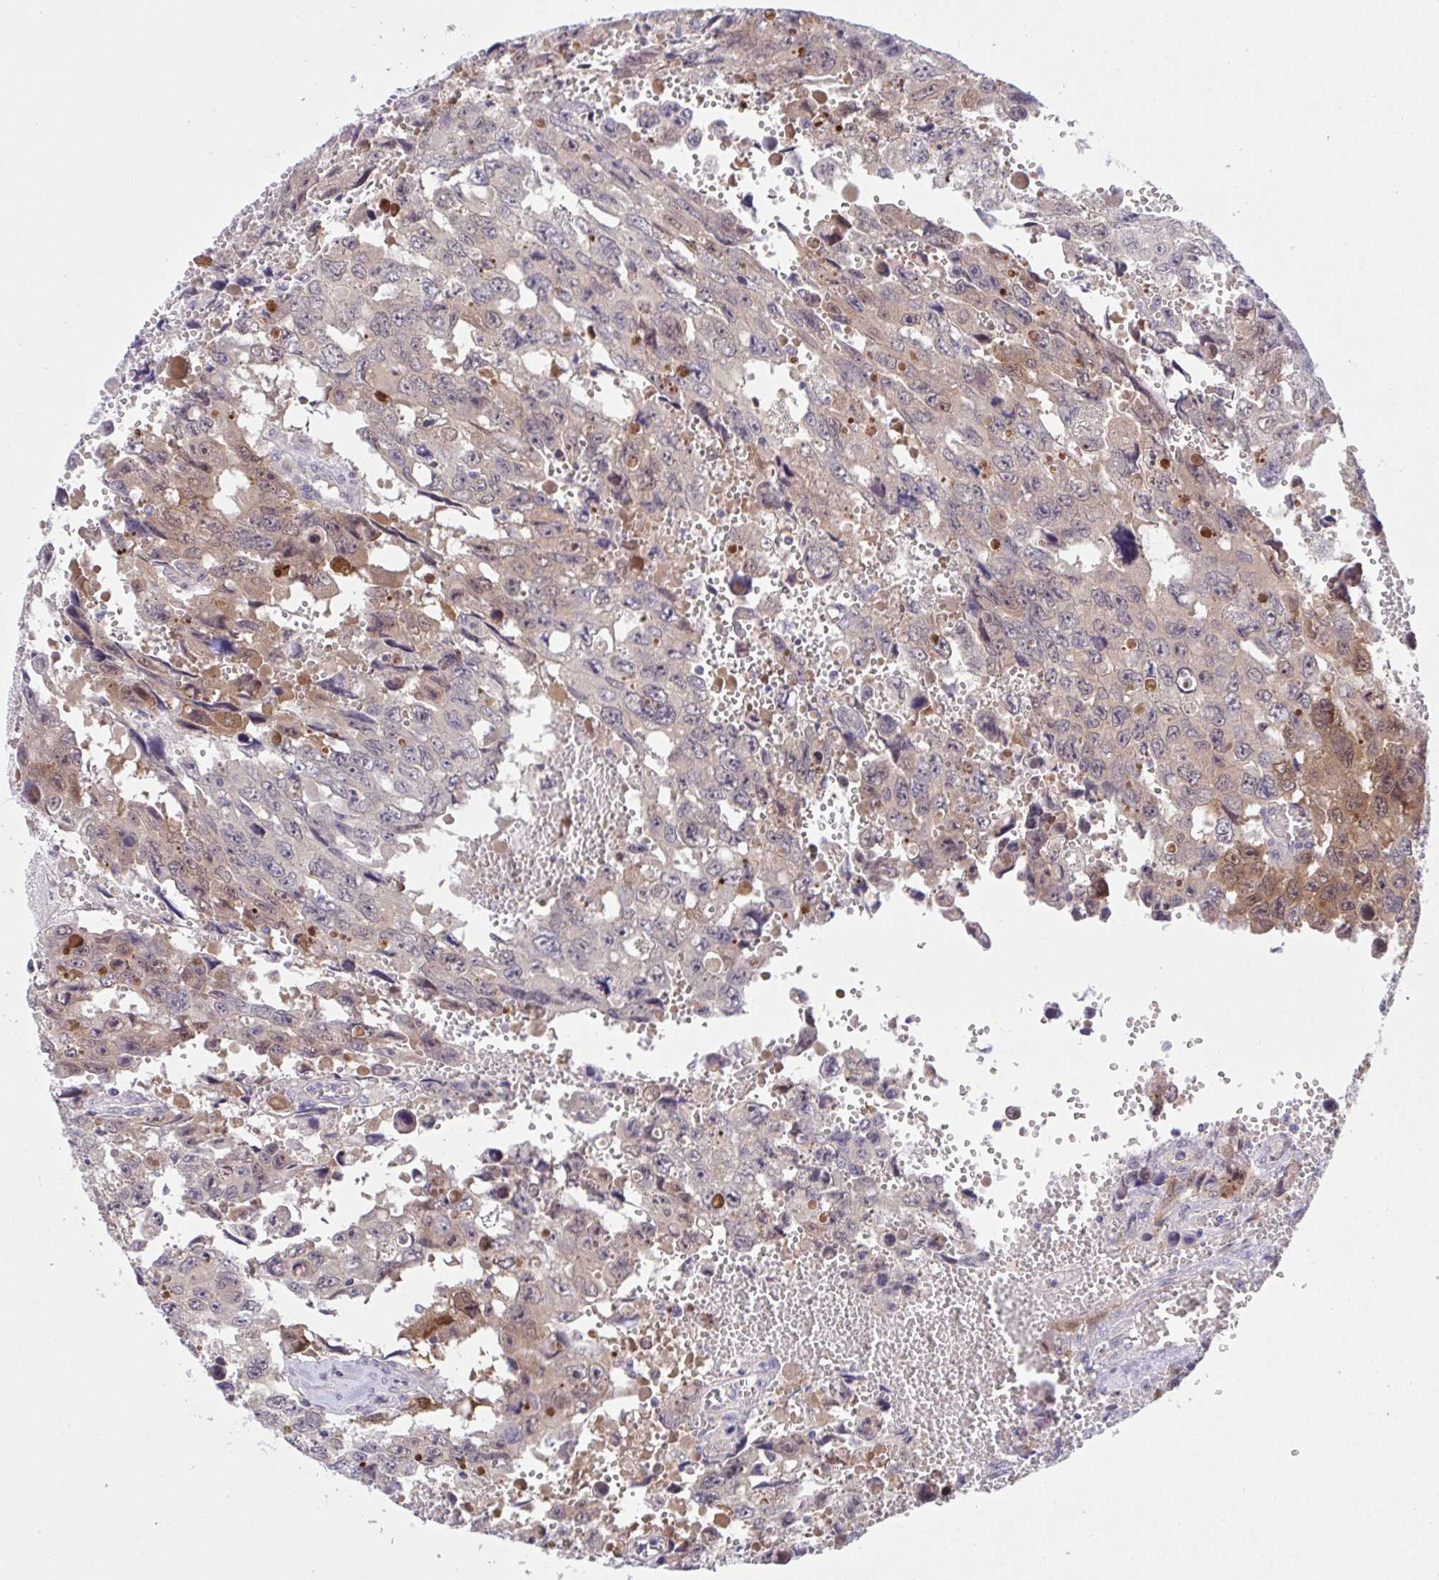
{"staining": {"intensity": "weak", "quantity": "<25%", "location": "cytoplasmic/membranous,nuclear"}, "tissue": "testis cancer", "cell_type": "Tumor cells", "image_type": "cancer", "snomed": [{"axis": "morphology", "description": "Seminoma, NOS"}, {"axis": "topography", "description": "Testis"}], "caption": "Protein analysis of testis cancer shows no significant expression in tumor cells.", "gene": "HOXD12", "patient": {"sex": "male", "age": 26}}